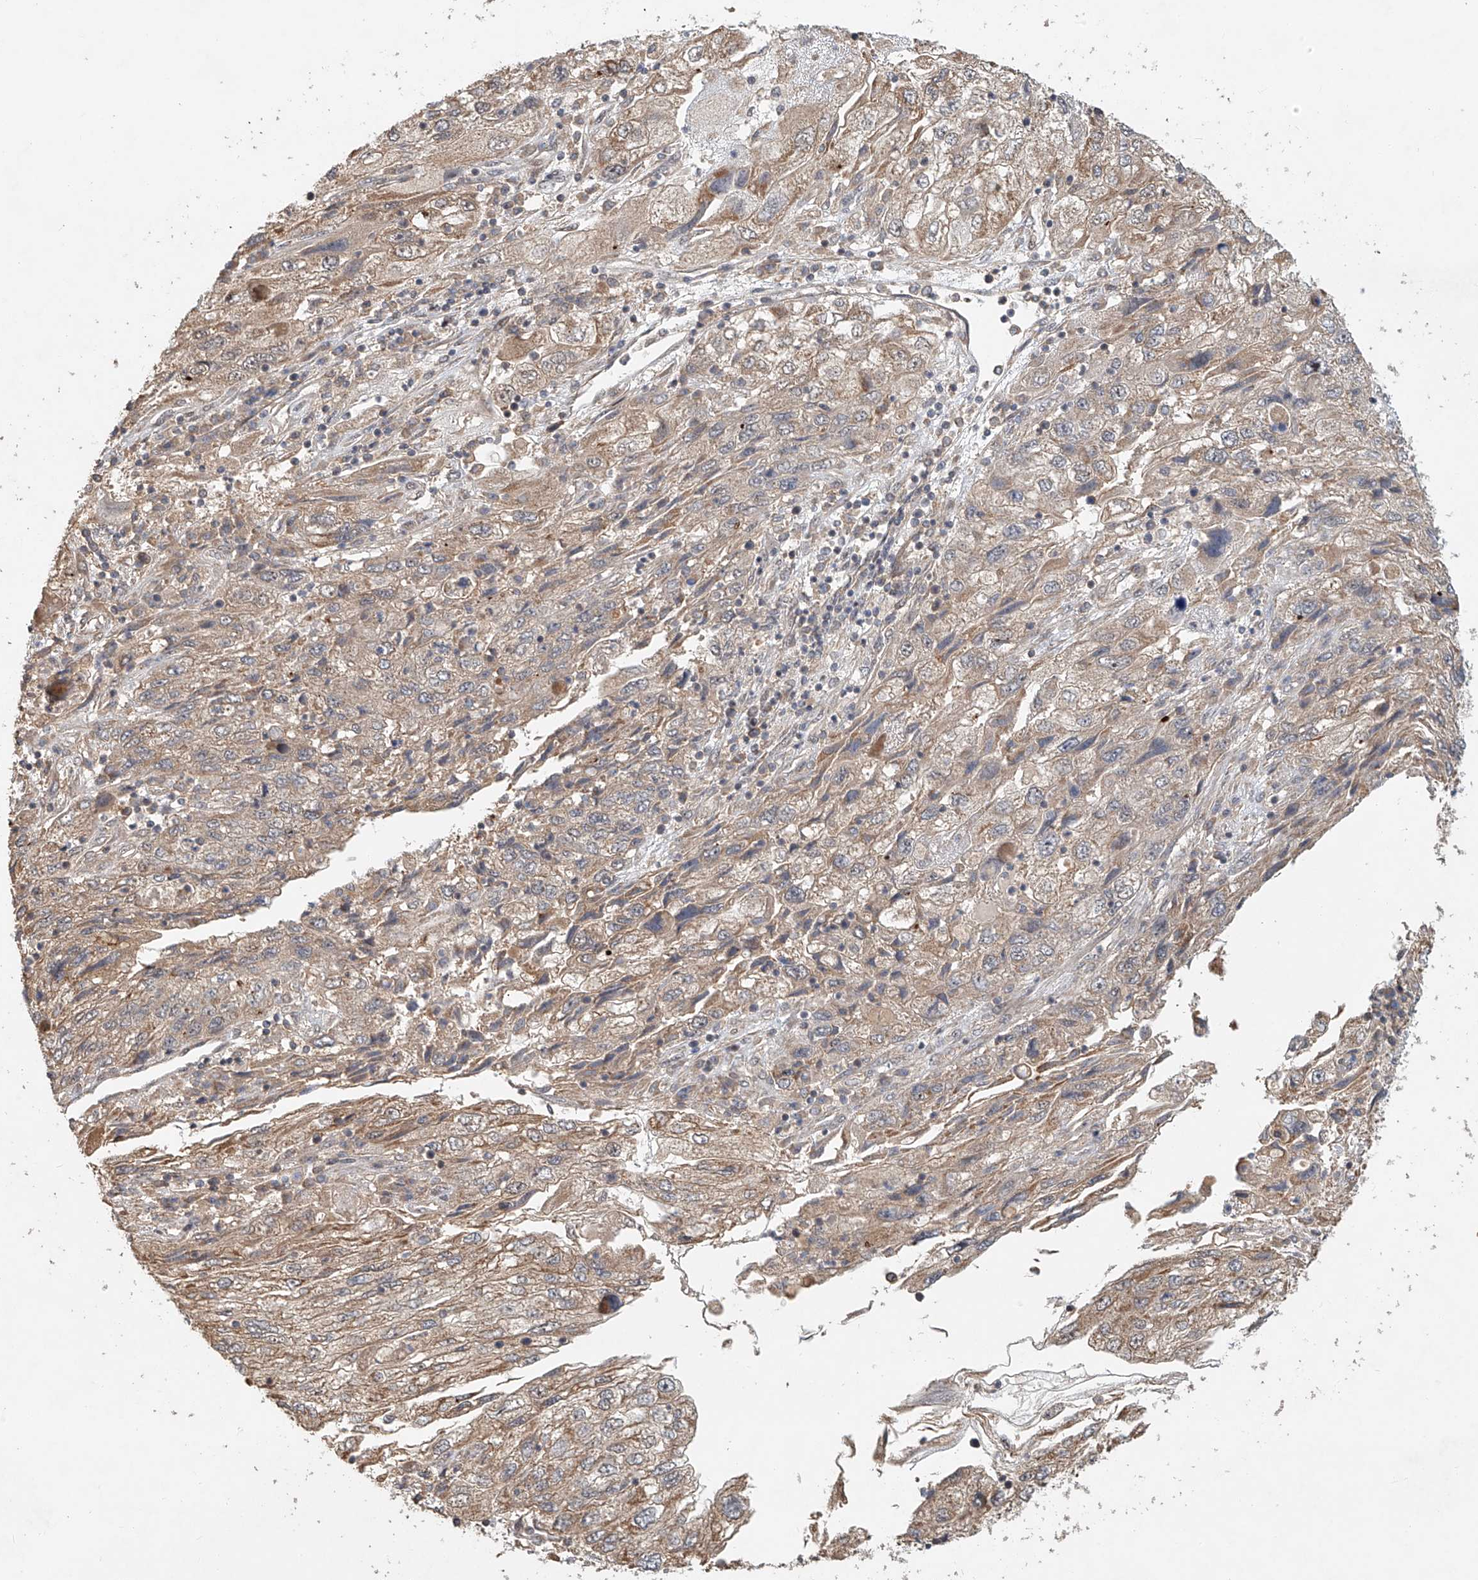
{"staining": {"intensity": "weak", "quantity": ">75%", "location": "cytoplasmic/membranous"}, "tissue": "endometrial cancer", "cell_type": "Tumor cells", "image_type": "cancer", "snomed": [{"axis": "morphology", "description": "Adenocarcinoma, NOS"}, {"axis": "topography", "description": "Endometrium"}], "caption": "Protein expression analysis of human endometrial adenocarcinoma reveals weak cytoplasmic/membranous staining in approximately >75% of tumor cells.", "gene": "TMEM61", "patient": {"sex": "female", "age": 49}}